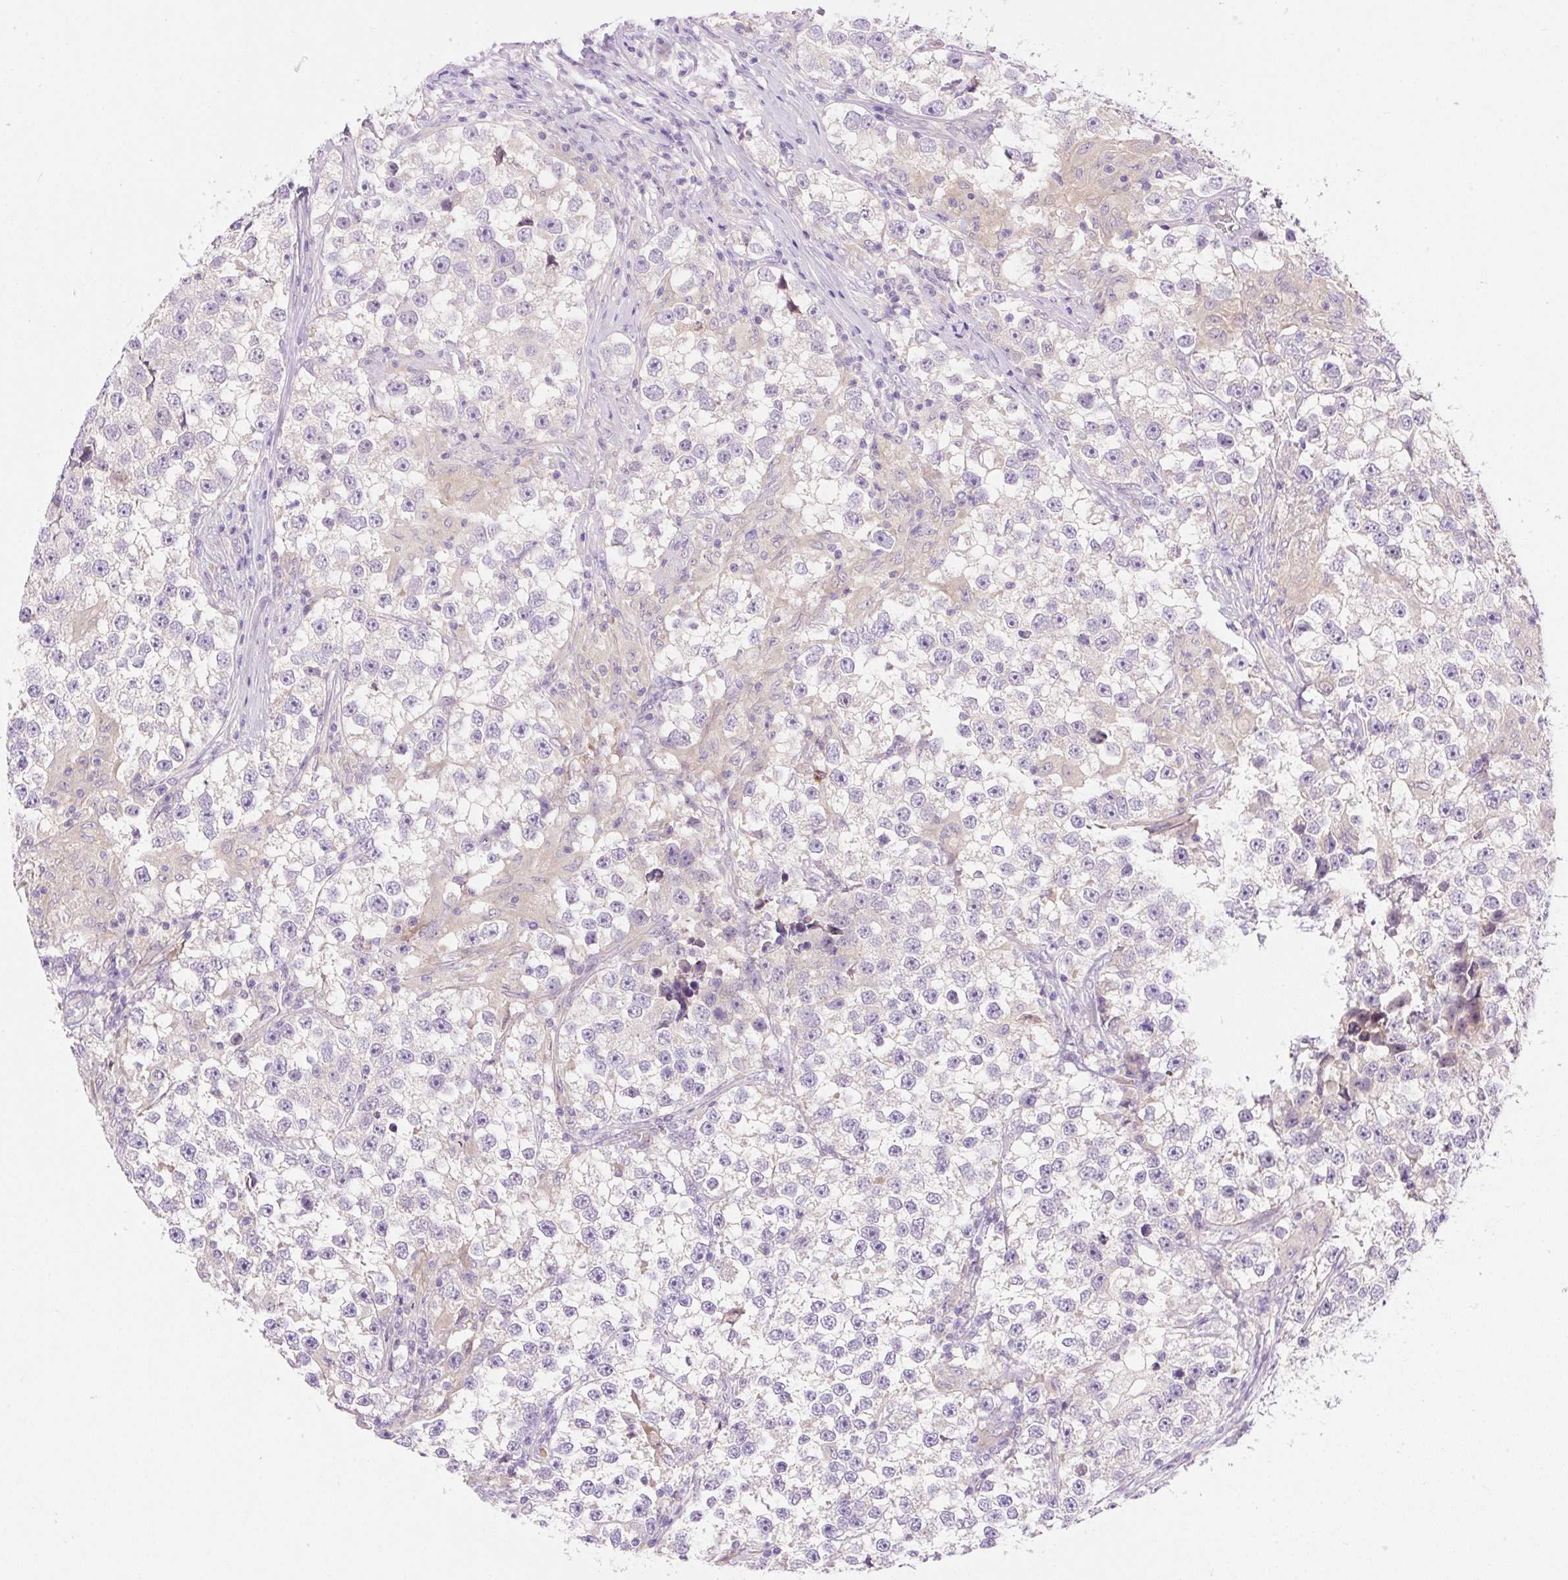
{"staining": {"intensity": "negative", "quantity": "none", "location": "none"}, "tissue": "testis cancer", "cell_type": "Tumor cells", "image_type": "cancer", "snomed": [{"axis": "morphology", "description": "Seminoma, NOS"}, {"axis": "topography", "description": "Testis"}], "caption": "An IHC image of testis cancer (seminoma) is shown. There is no staining in tumor cells of testis cancer (seminoma).", "gene": "LHFPL5", "patient": {"sex": "male", "age": 46}}